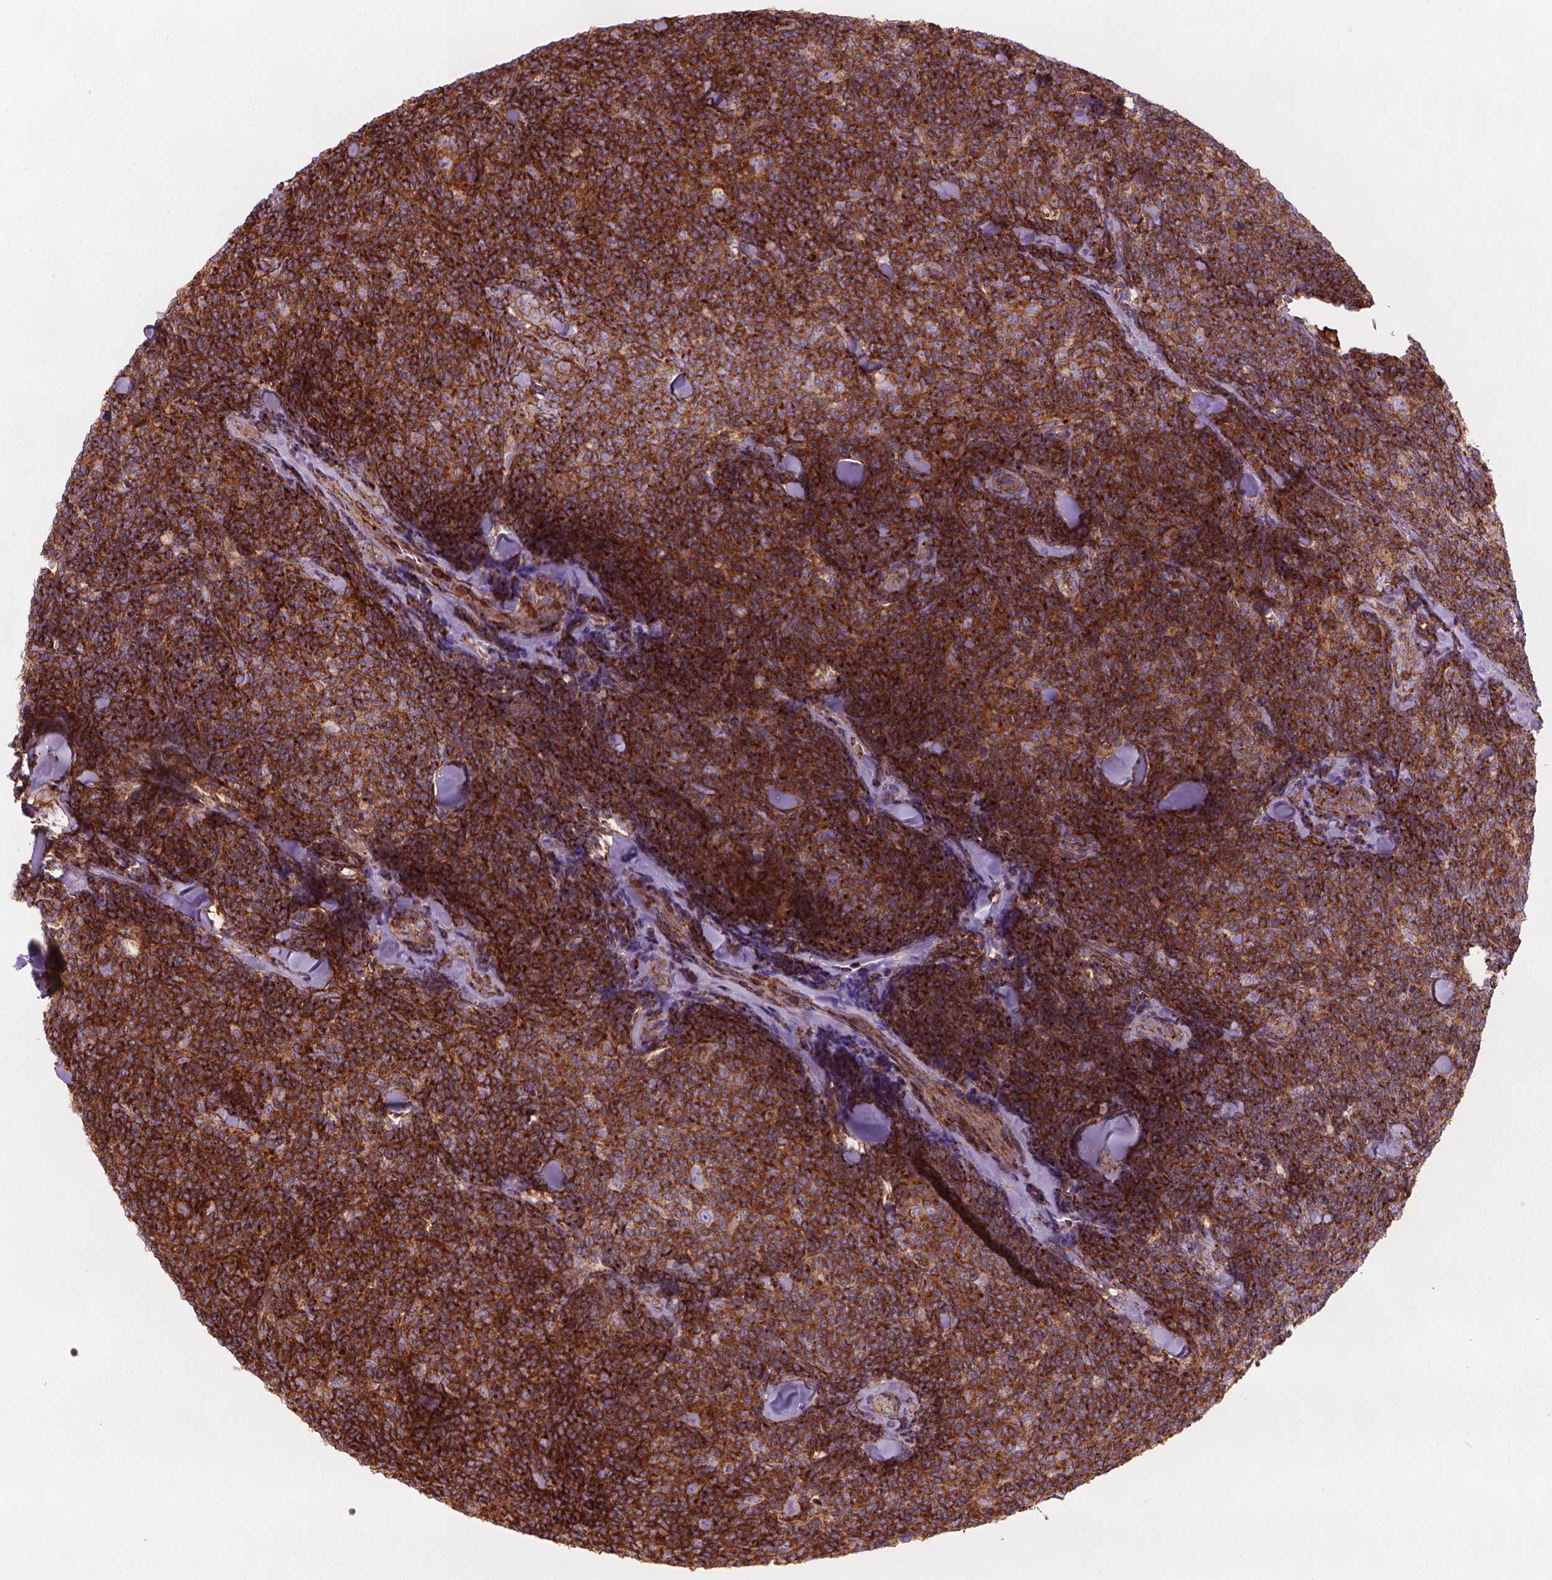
{"staining": {"intensity": "strong", "quantity": ">75%", "location": "cytoplasmic/membranous"}, "tissue": "lymphoma", "cell_type": "Tumor cells", "image_type": "cancer", "snomed": [{"axis": "morphology", "description": "Malignant lymphoma, non-Hodgkin's type, Low grade"}, {"axis": "topography", "description": "Lymph node"}], "caption": "Brown immunohistochemical staining in lymphoma reveals strong cytoplasmic/membranous staining in approximately >75% of tumor cells.", "gene": "PATJ", "patient": {"sex": "female", "age": 56}}